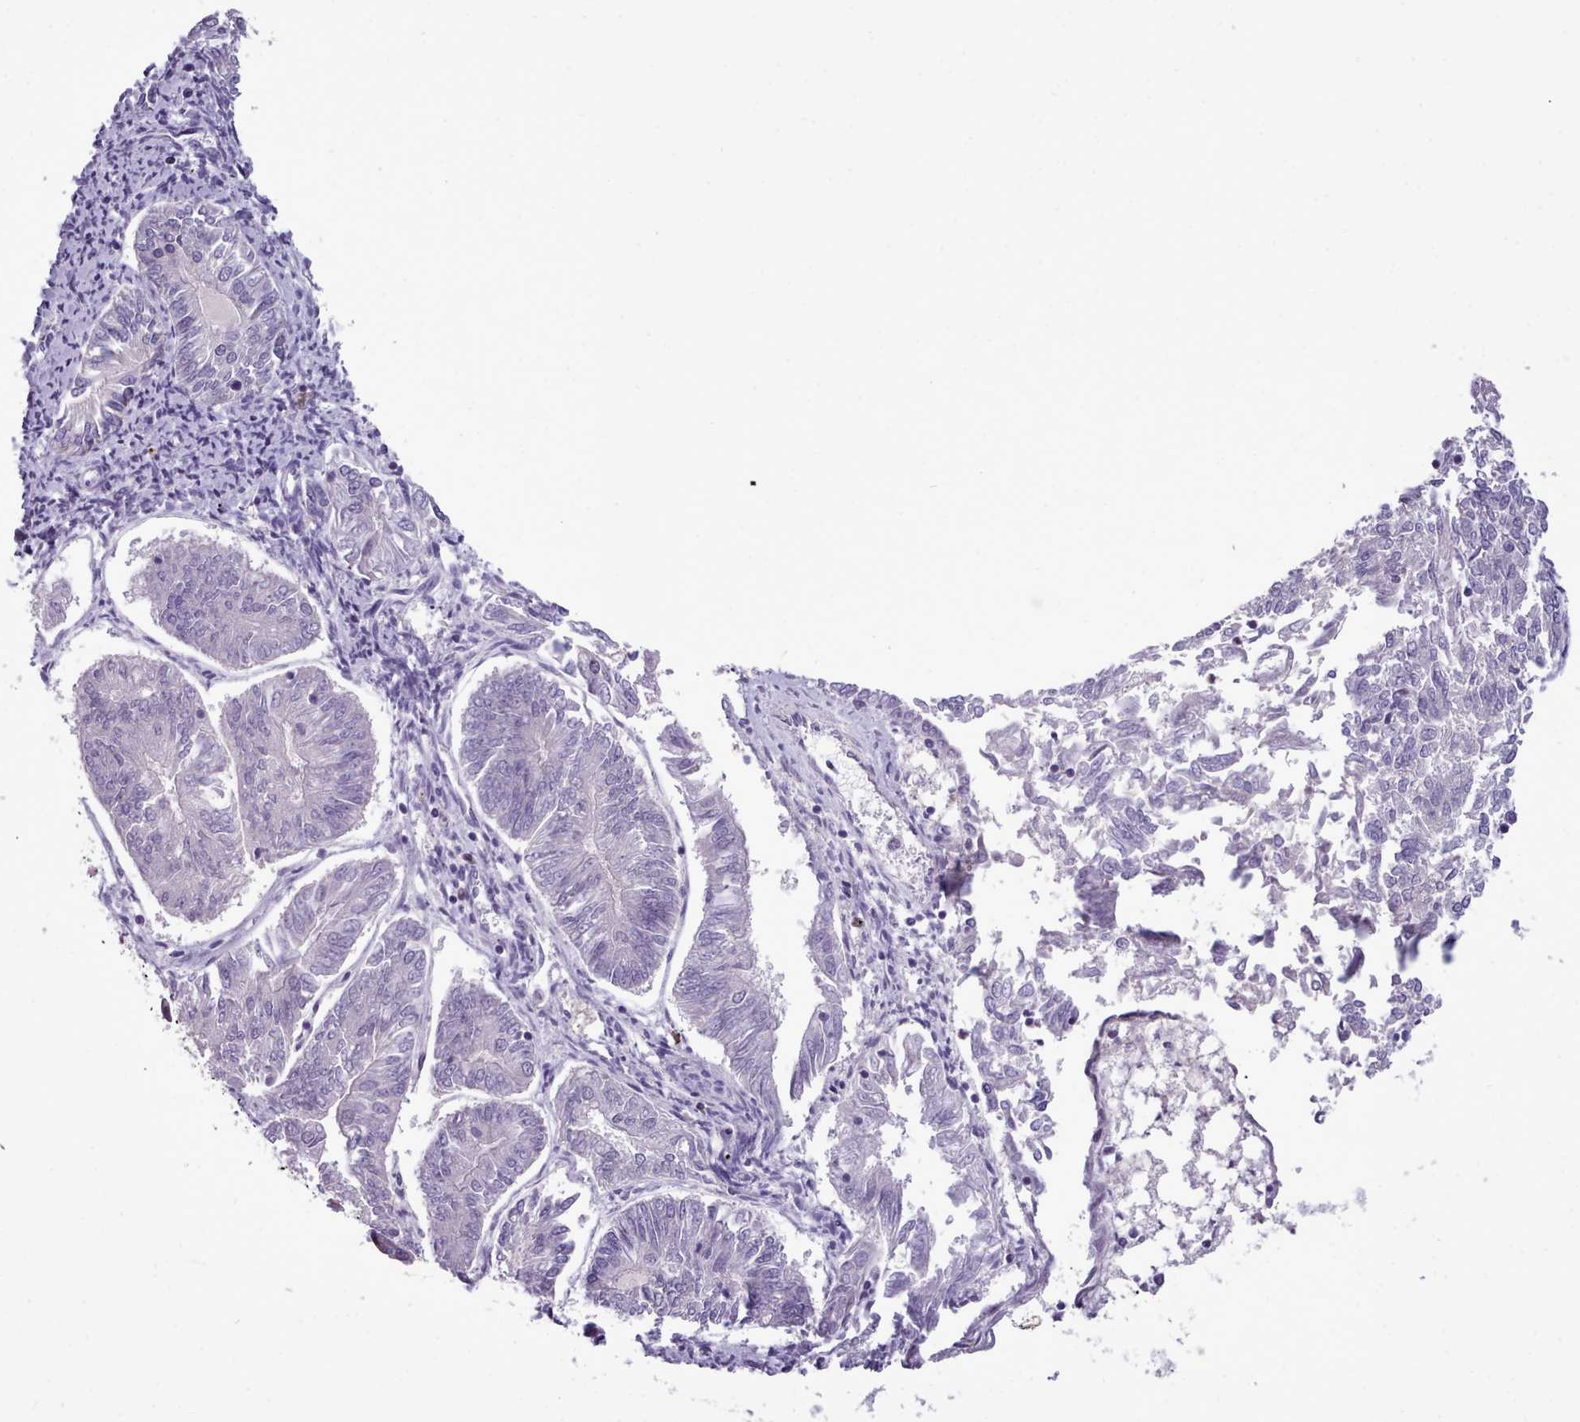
{"staining": {"intensity": "negative", "quantity": "none", "location": "none"}, "tissue": "endometrial cancer", "cell_type": "Tumor cells", "image_type": "cancer", "snomed": [{"axis": "morphology", "description": "Adenocarcinoma, NOS"}, {"axis": "topography", "description": "Endometrium"}], "caption": "Immunohistochemistry of endometrial adenocarcinoma reveals no expression in tumor cells.", "gene": "KCTD16", "patient": {"sex": "female", "age": 58}}